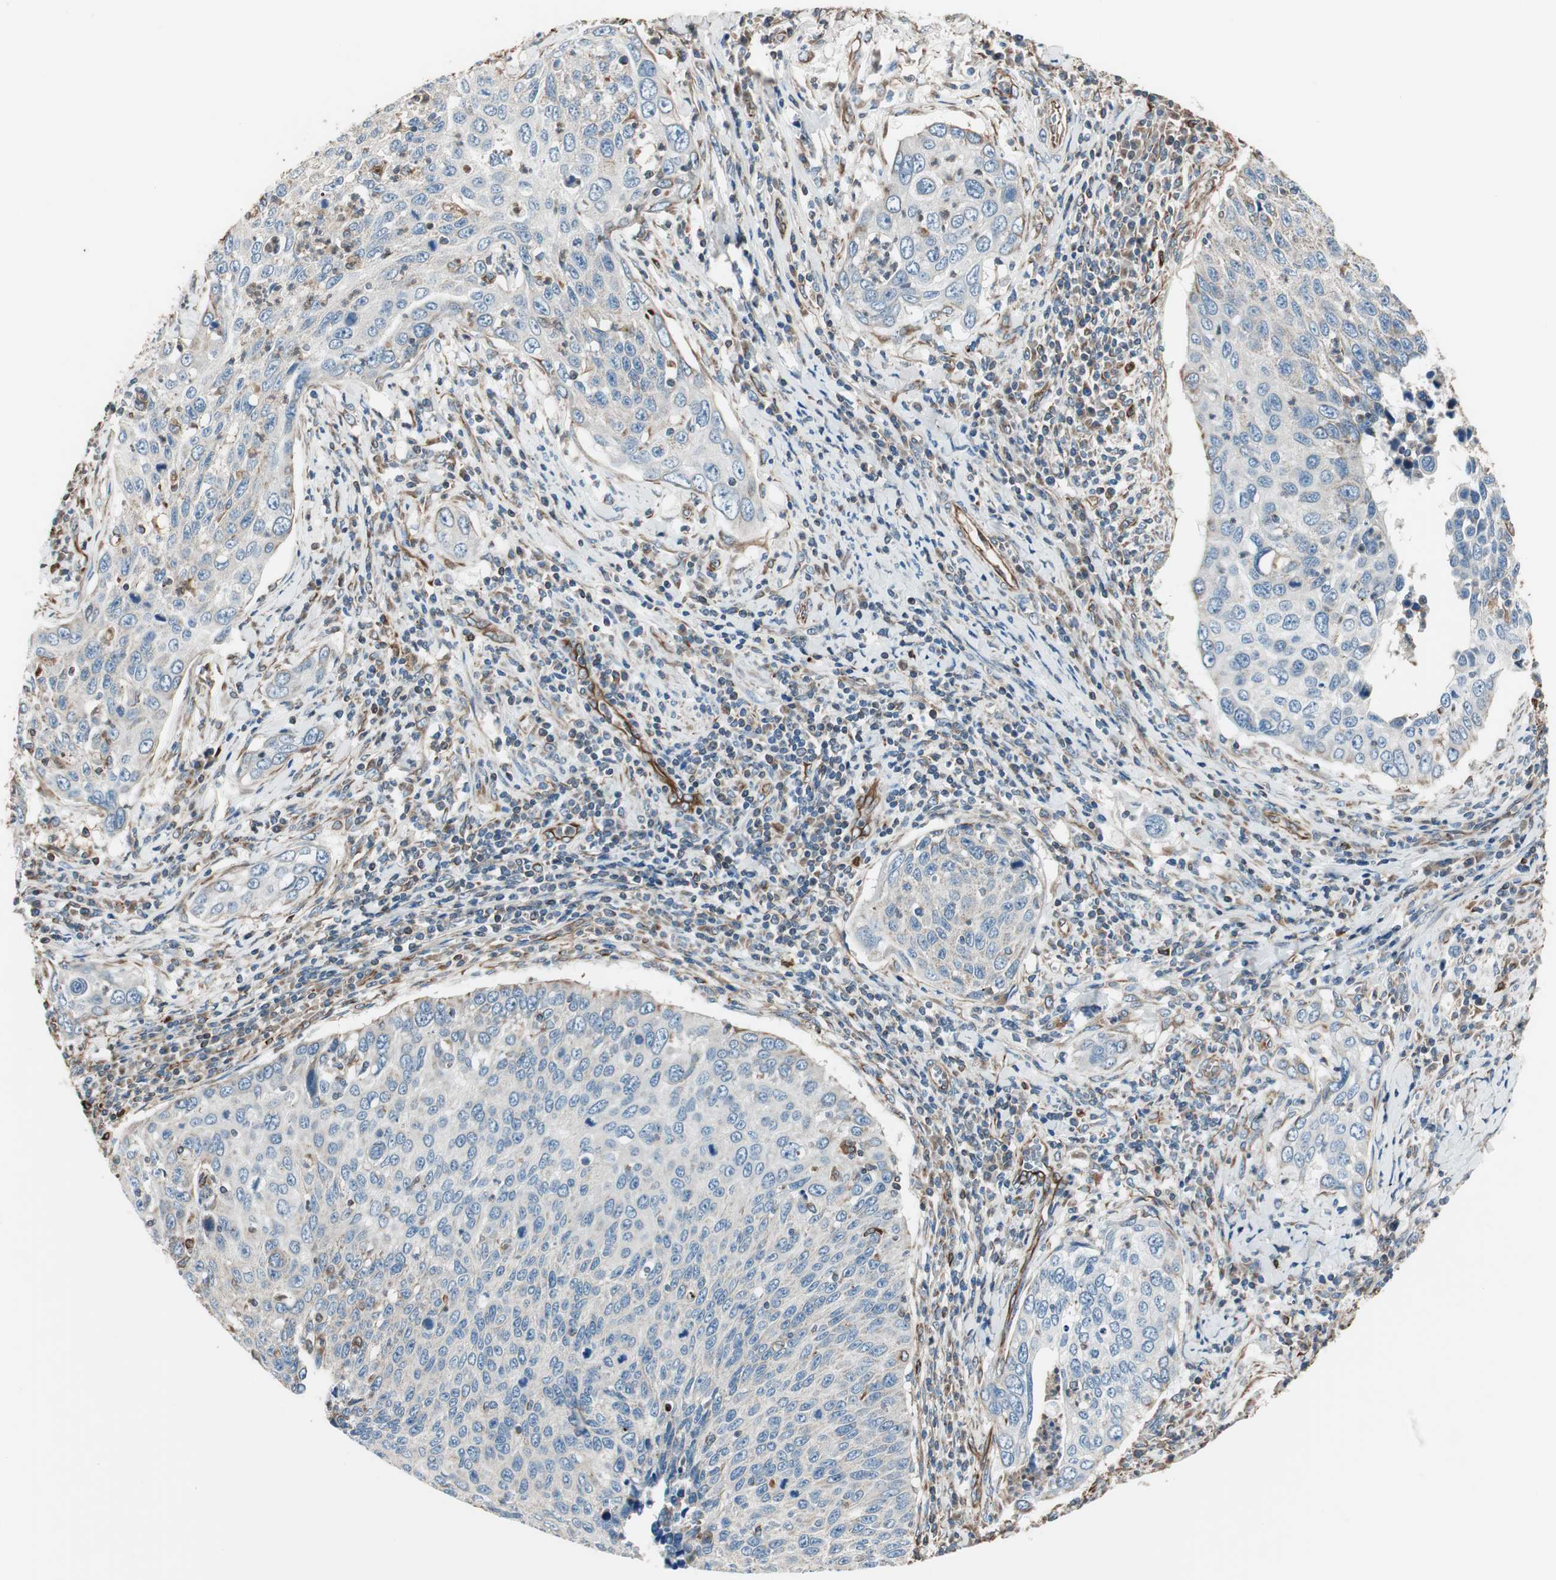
{"staining": {"intensity": "negative", "quantity": "none", "location": "none"}, "tissue": "cervical cancer", "cell_type": "Tumor cells", "image_type": "cancer", "snomed": [{"axis": "morphology", "description": "Squamous cell carcinoma, NOS"}, {"axis": "topography", "description": "Cervix"}], "caption": "The image reveals no significant staining in tumor cells of cervical squamous cell carcinoma.", "gene": "SRCIN1", "patient": {"sex": "female", "age": 53}}